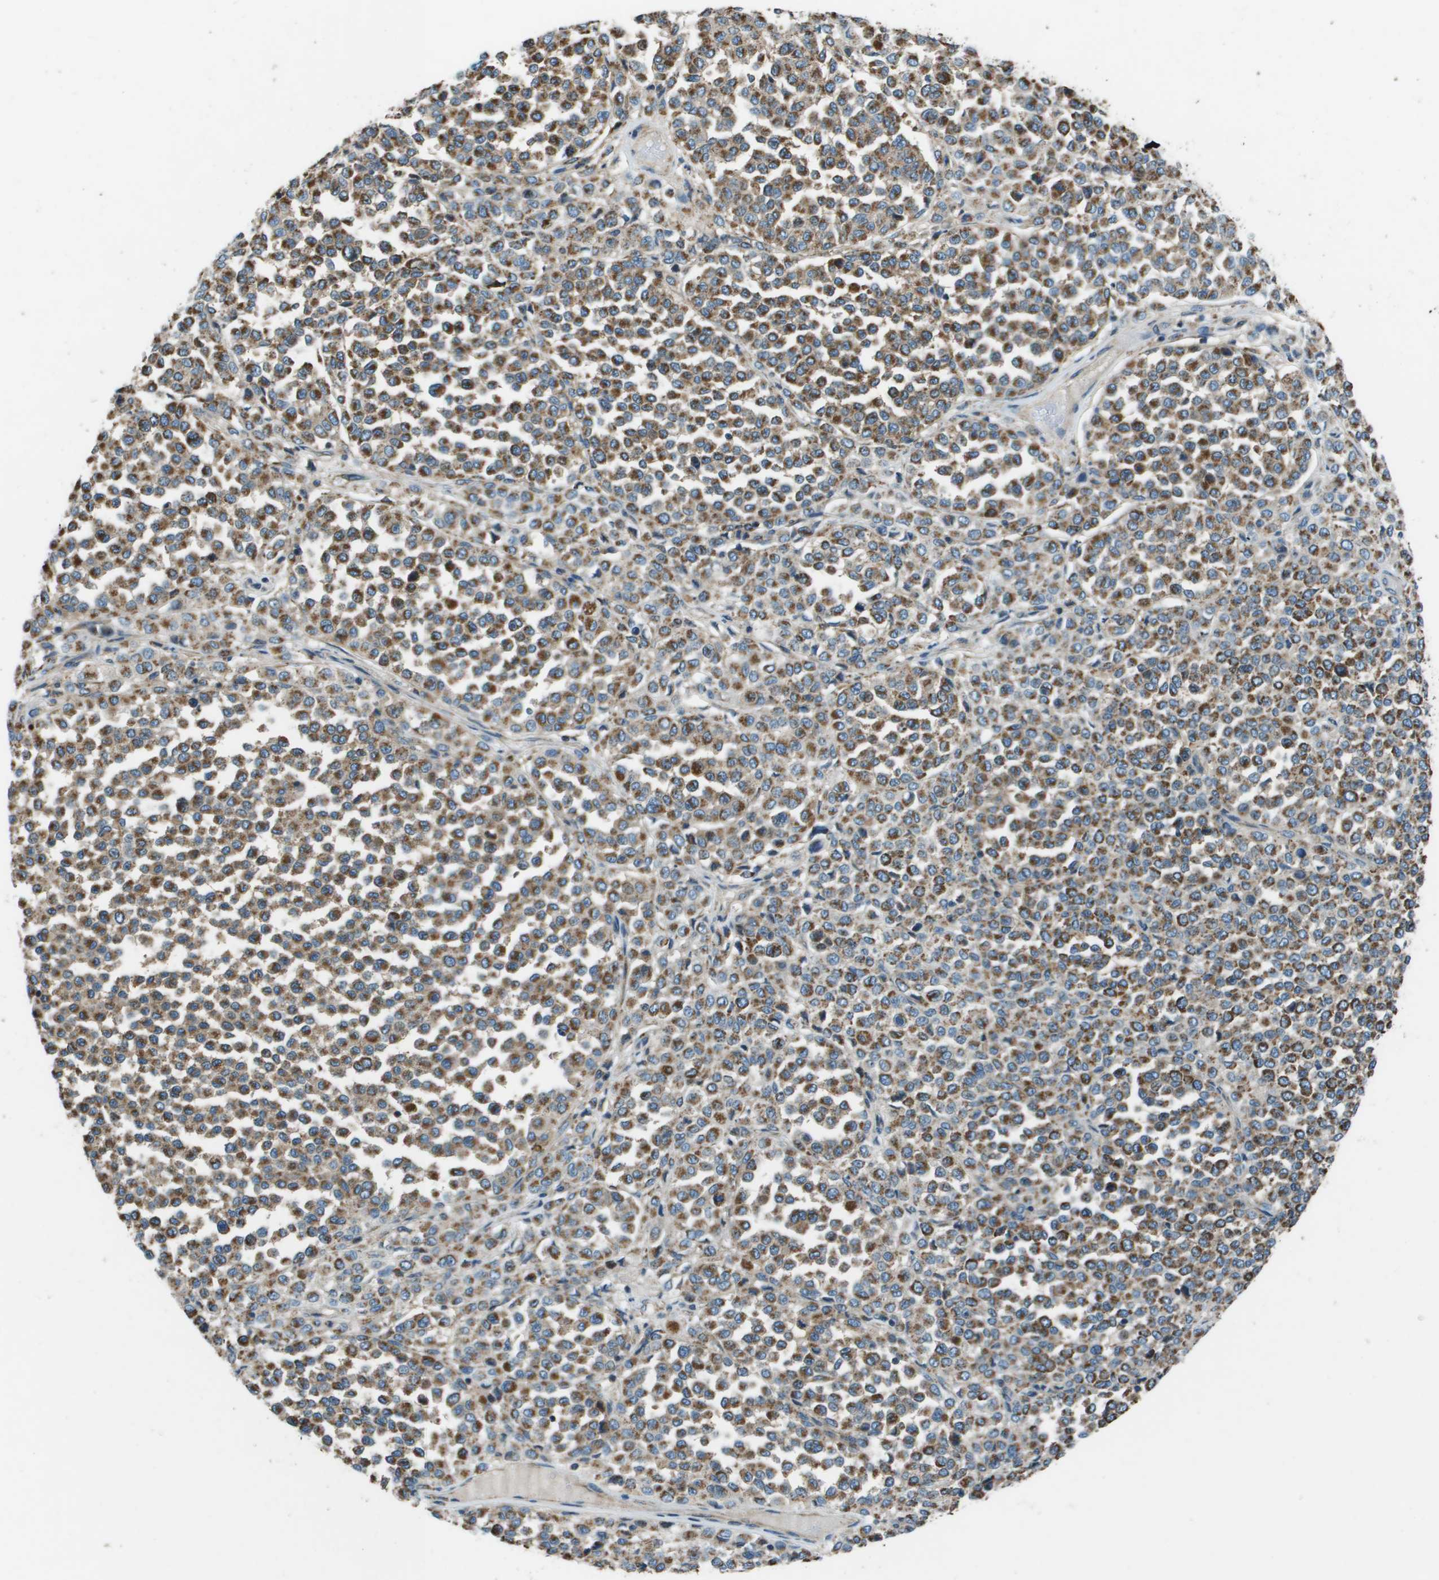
{"staining": {"intensity": "moderate", "quantity": ">75%", "location": "cytoplasmic/membranous"}, "tissue": "melanoma", "cell_type": "Tumor cells", "image_type": "cancer", "snomed": [{"axis": "morphology", "description": "Malignant melanoma, Metastatic site"}, {"axis": "topography", "description": "Pancreas"}], "caption": "A photomicrograph of human melanoma stained for a protein demonstrates moderate cytoplasmic/membranous brown staining in tumor cells. (Stains: DAB (3,3'-diaminobenzidine) in brown, nuclei in blue, Microscopy: brightfield microscopy at high magnification).", "gene": "TMEM51", "patient": {"sex": "female", "age": 30}}